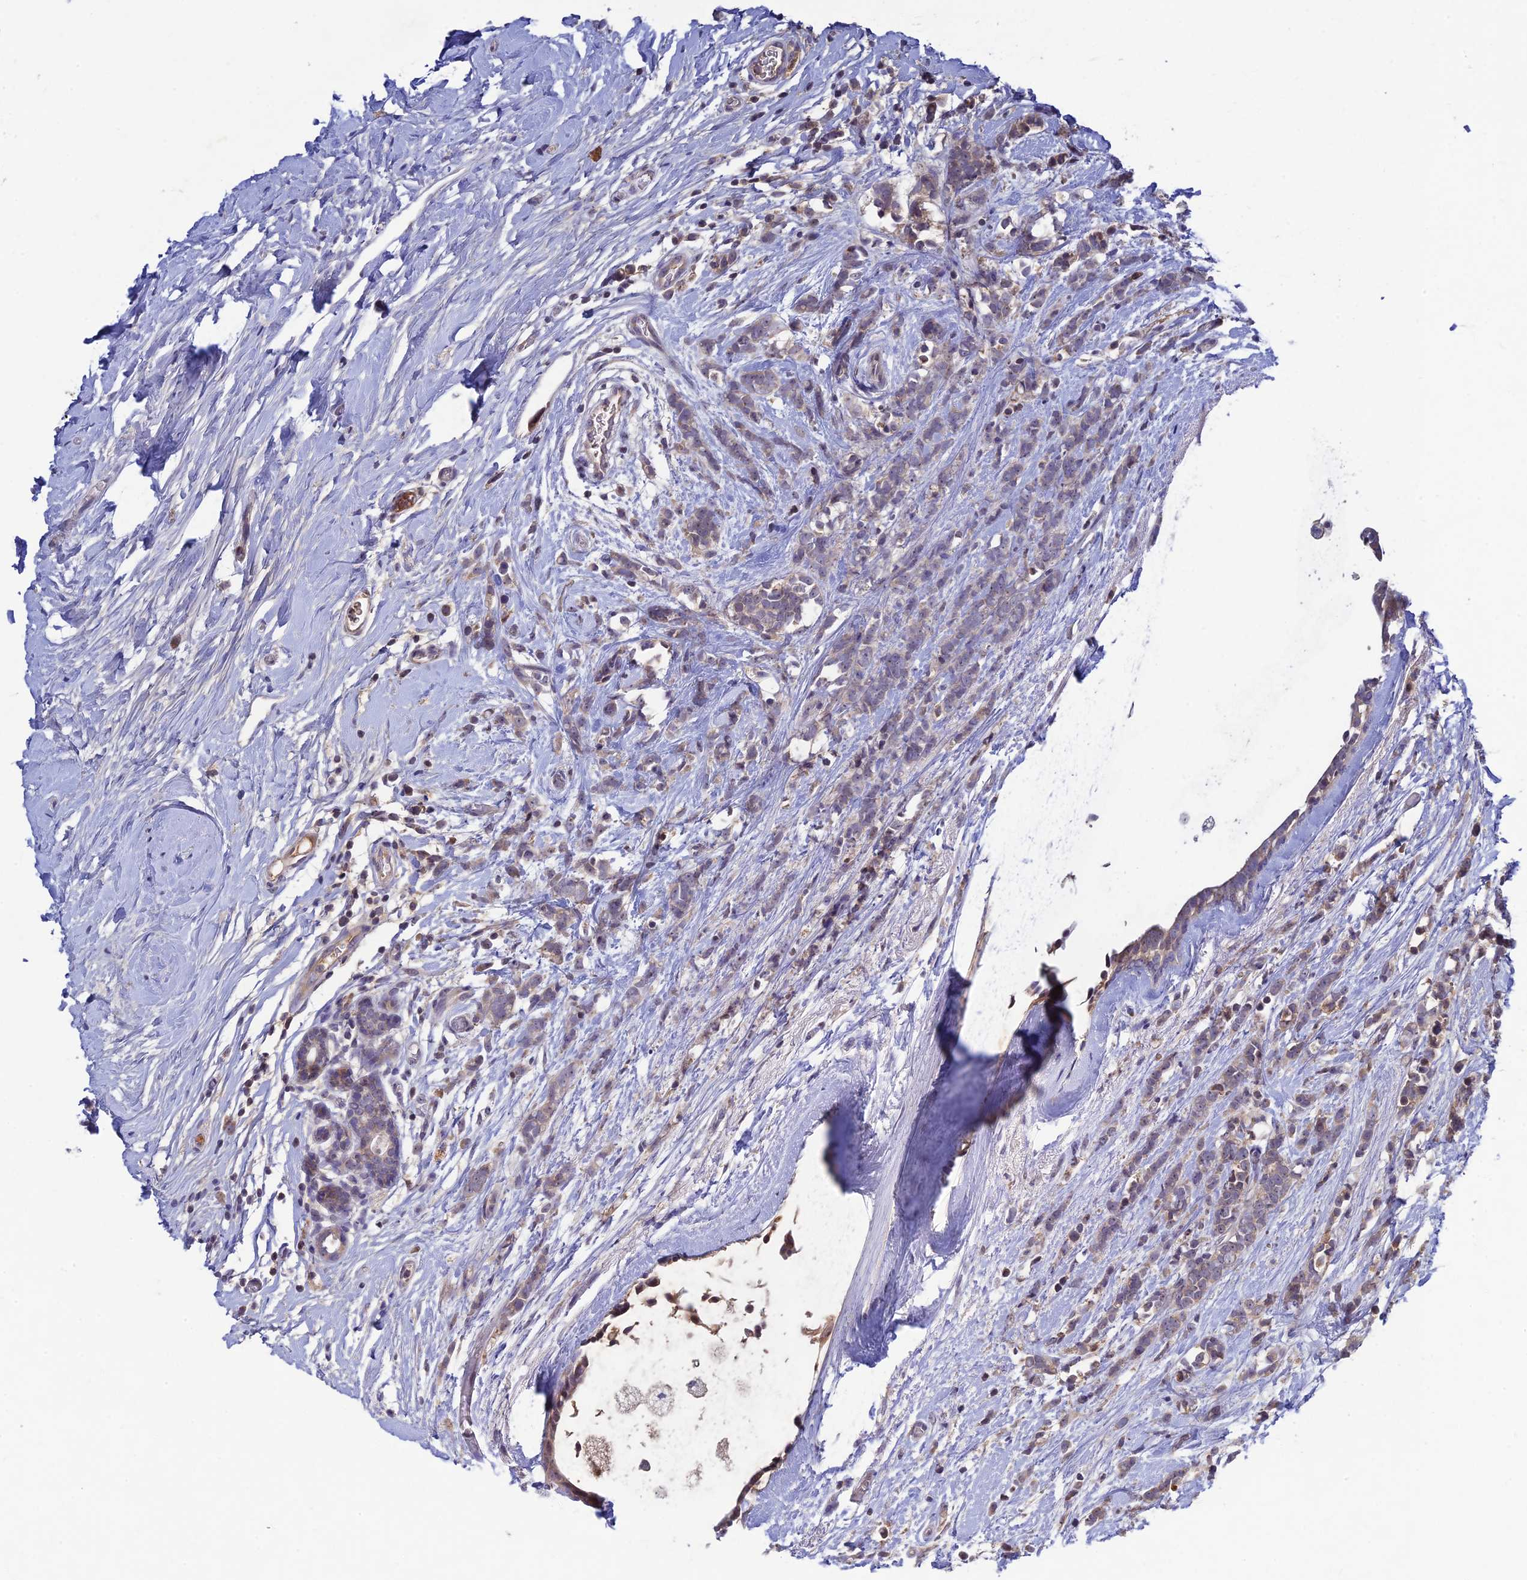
{"staining": {"intensity": "weak", "quantity": "<25%", "location": "cytoplasmic/membranous"}, "tissue": "breast cancer", "cell_type": "Tumor cells", "image_type": "cancer", "snomed": [{"axis": "morphology", "description": "Lobular carcinoma"}, {"axis": "topography", "description": "Breast"}], "caption": "There is no significant staining in tumor cells of breast lobular carcinoma.", "gene": "CHST5", "patient": {"sex": "female", "age": 58}}